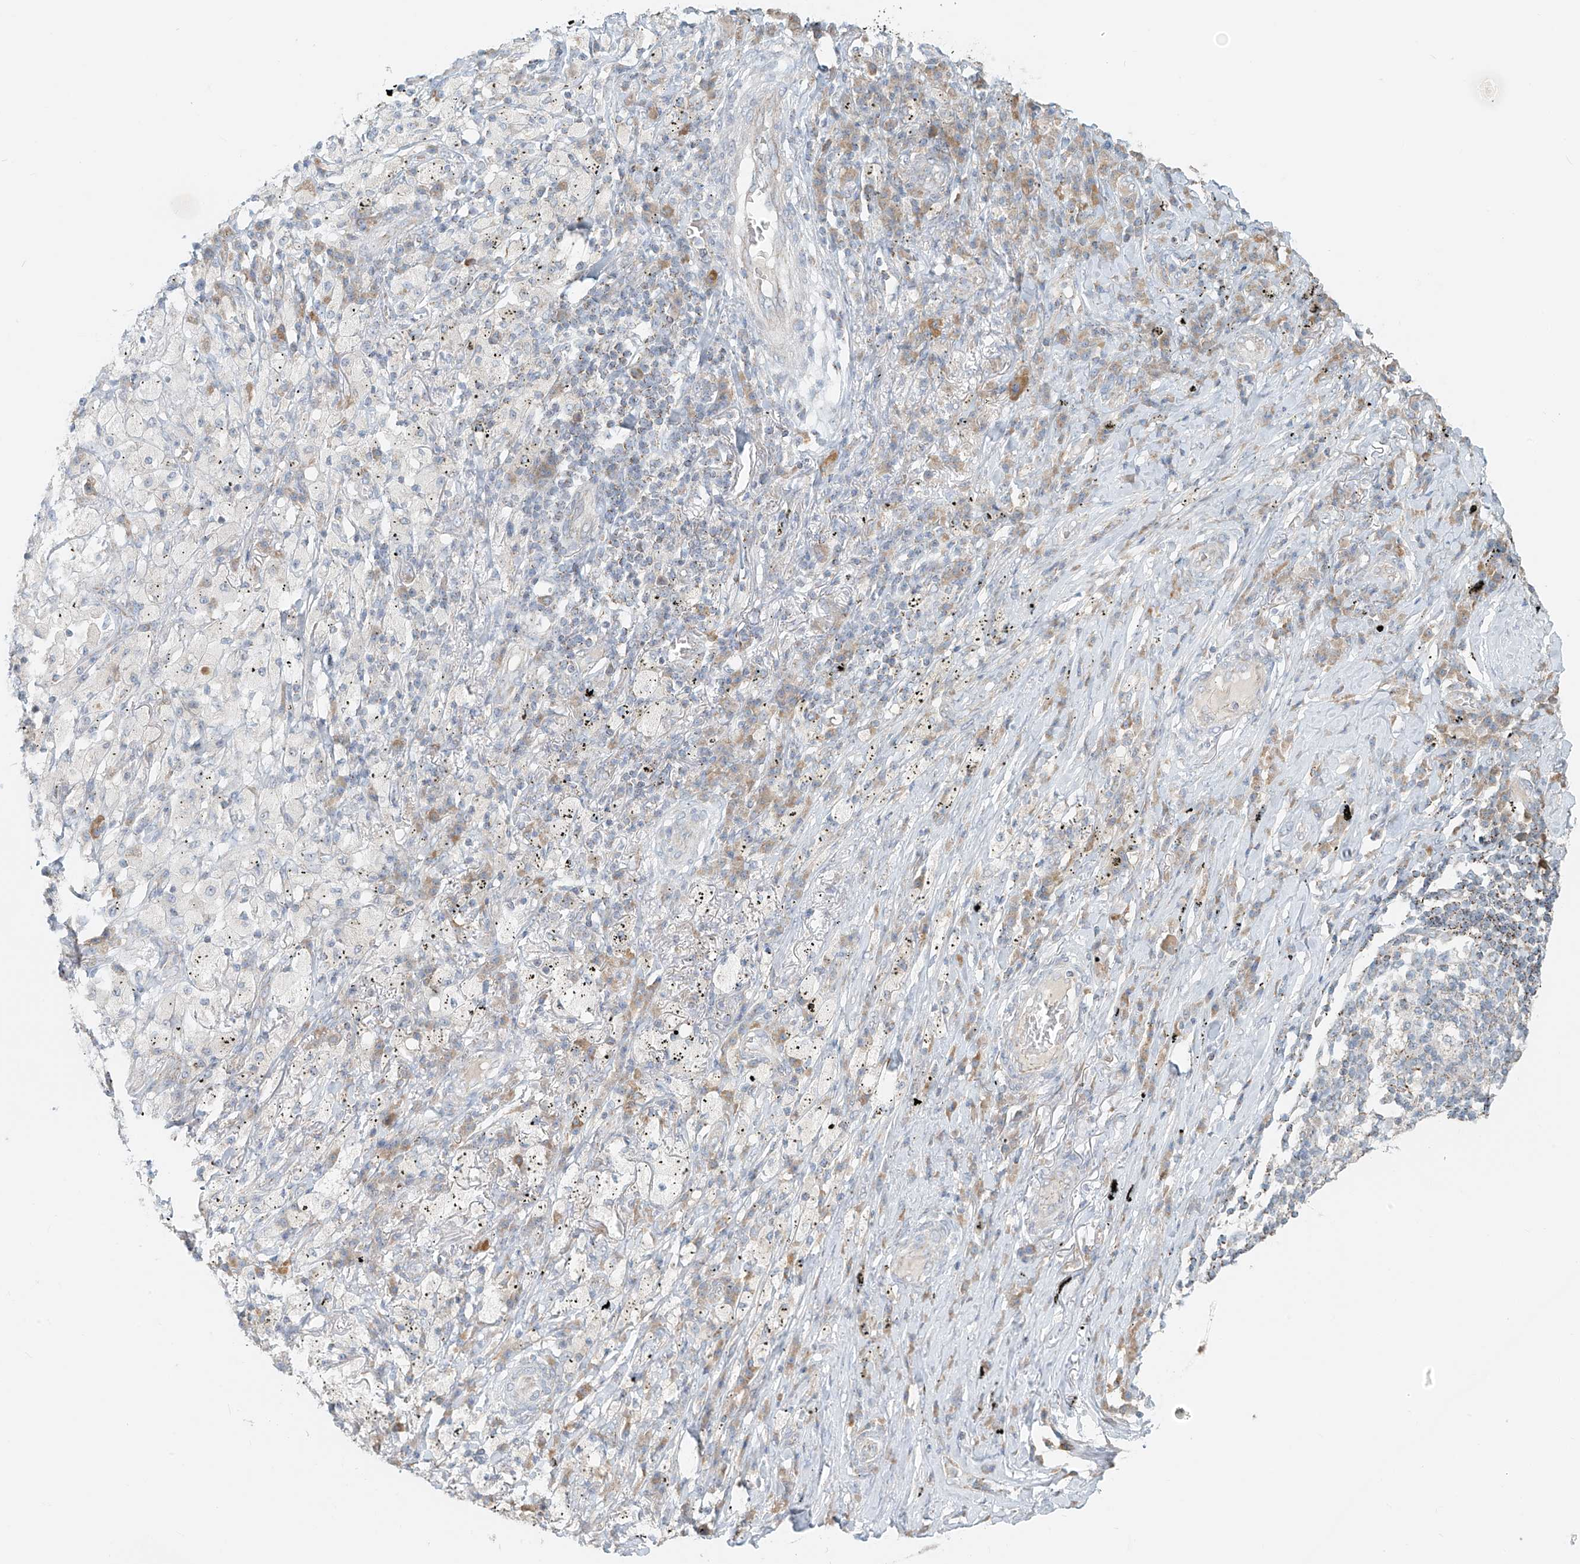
{"staining": {"intensity": "negative", "quantity": "none", "location": "none"}, "tissue": "lung cancer", "cell_type": "Tumor cells", "image_type": "cancer", "snomed": [{"axis": "morphology", "description": "Squamous cell carcinoma, NOS"}, {"axis": "topography", "description": "Lung"}], "caption": "Immunohistochemistry photomicrograph of neoplastic tissue: human lung cancer stained with DAB demonstrates no significant protein expression in tumor cells.", "gene": "UST", "patient": {"sex": "female", "age": 63}}